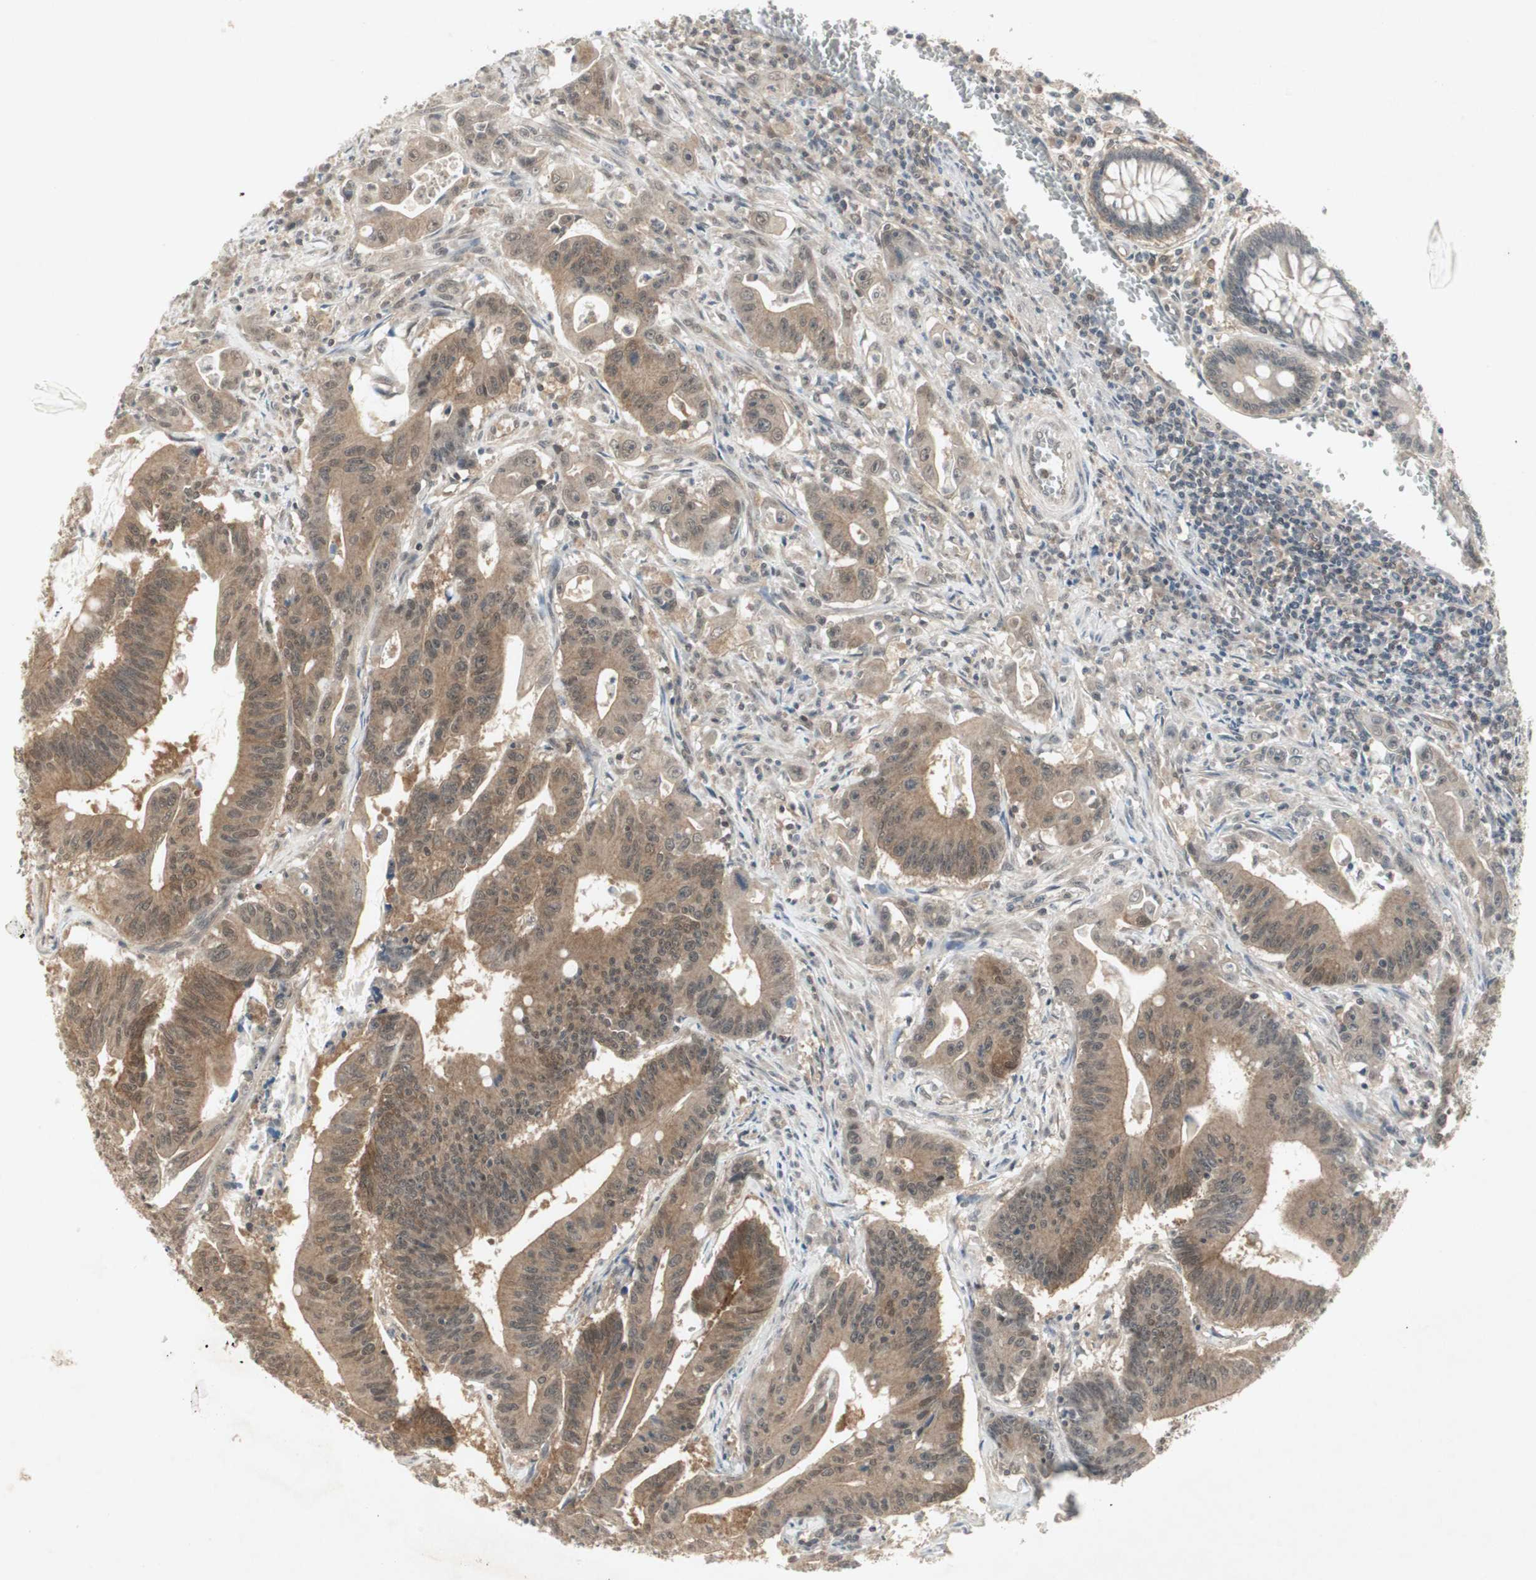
{"staining": {"intensity": "moderate", "quantity": ">75%", "location": "cytoplasmic/membranous"}, "tissue": "colorectal cancer", "cell_type": "Tumor cells", "image_type": "cancer", "snomed": [{"axis": "morphology", "description": "Adenocarcinoma, NOS"}, {"axis": "topography", "description": "Colon"}], "caption": "A brown stain labels moderate cytoplasmic/membranous staining of a protein in human colorectal cancer (adenocarcinoma) tumor cells. Ihc stains the protein in brown and the nuclei are stained blue.", "gene": "PTPA", "patient": {"sex": "male", "age": 45}}